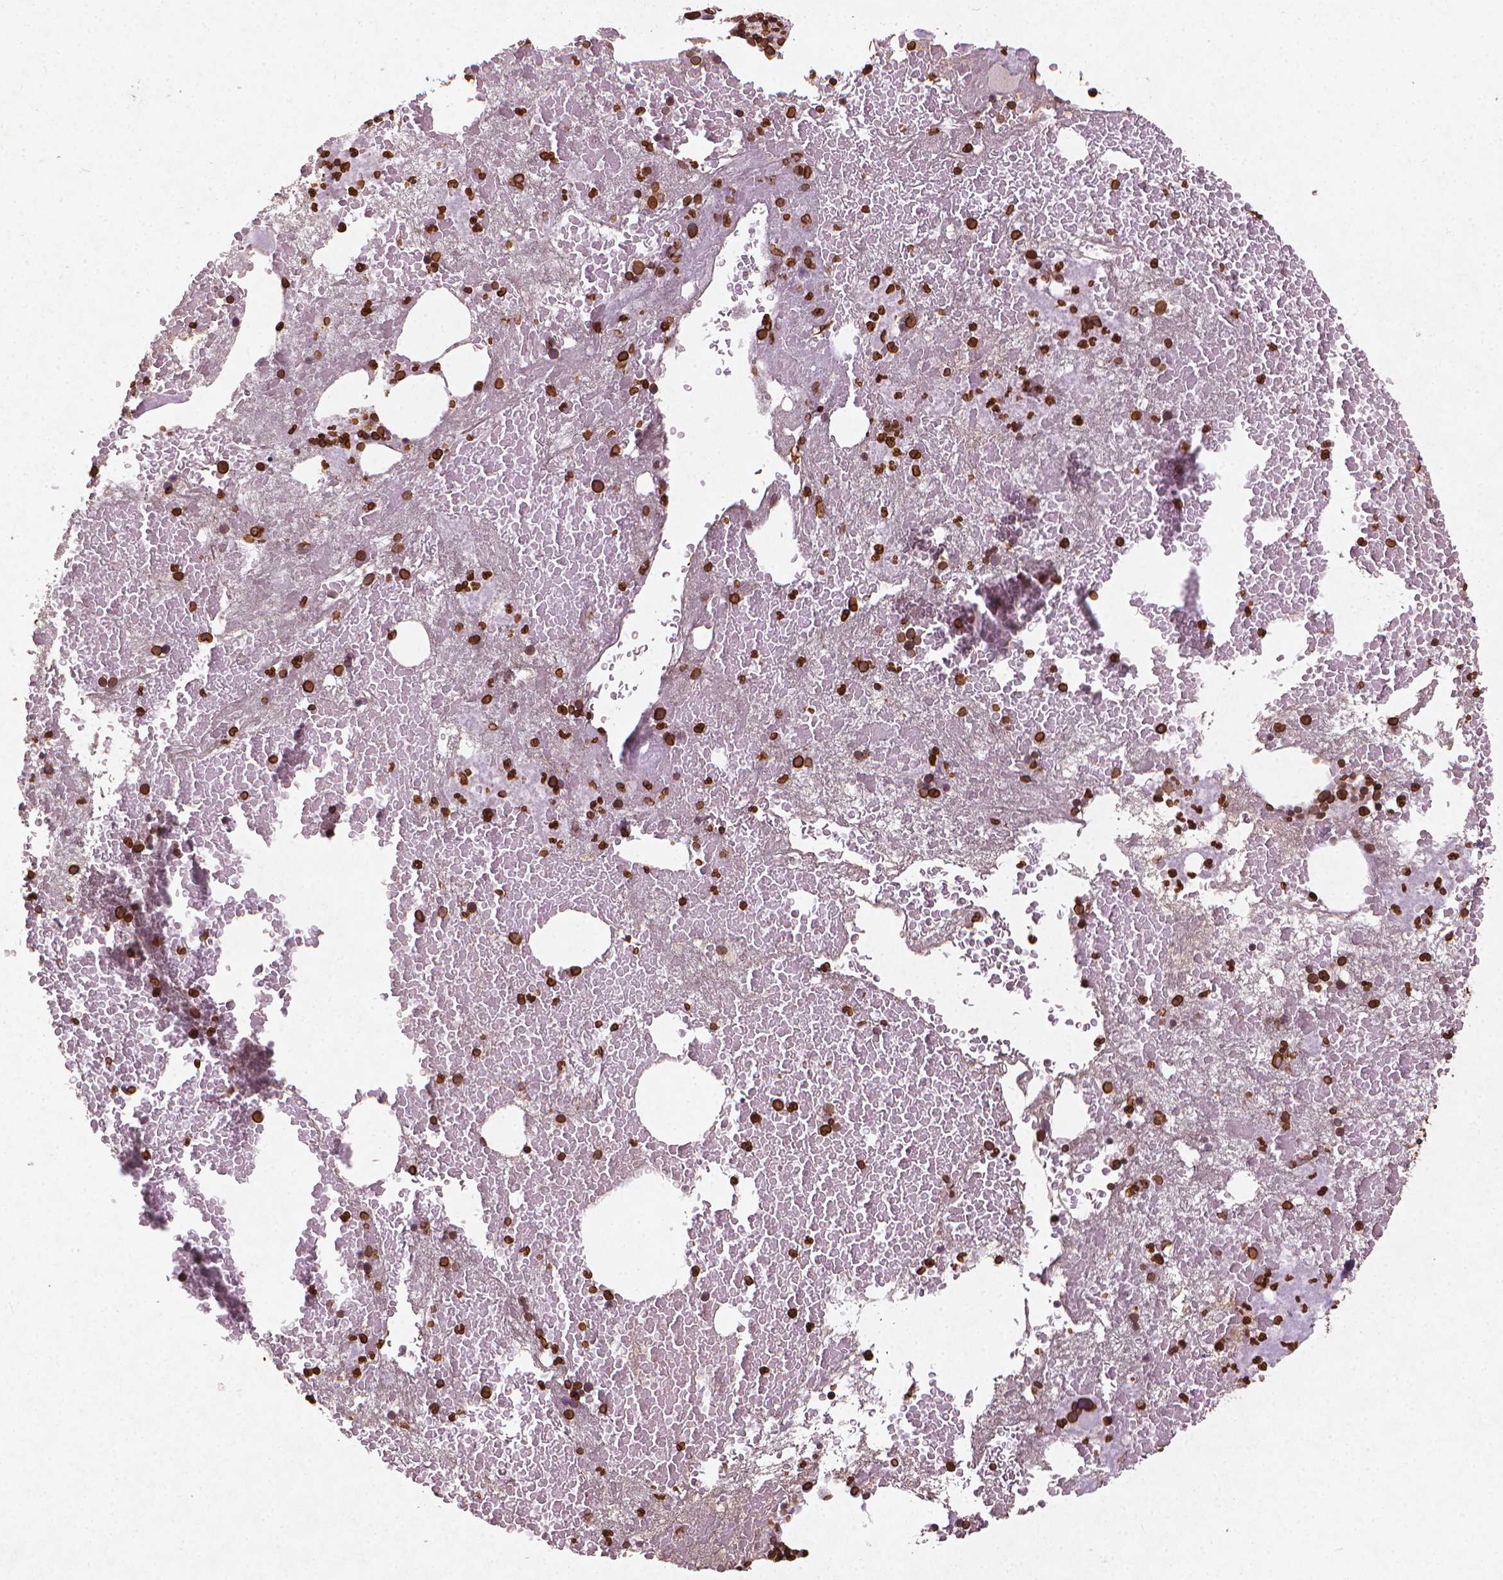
{"staining": {"intensity": "strong", "quantity": ">75%", "location": "cytoplasmic/membranous,nuclear"}, "tissue": "bone marrow", "cell_type": "Hematopoietic cells", "image_type": "normal", "snomed": [{"axis": "morphology", "description": "Normal tissue, NOS"}, {"axis": "topography", "description": "Bone marrow"}], "caption": "Immunohistochemistry (IHC) (DAB (3,3'-diaminobenzidine)) staining of unremarkable human bone marrow demonstrates strong cytoplasmic/membranous,nuclear protein positivity in approximately >75% of hematopoietic cells.", "gene": "LMNB1", "patient": {"sex": "male", "age": 81}}